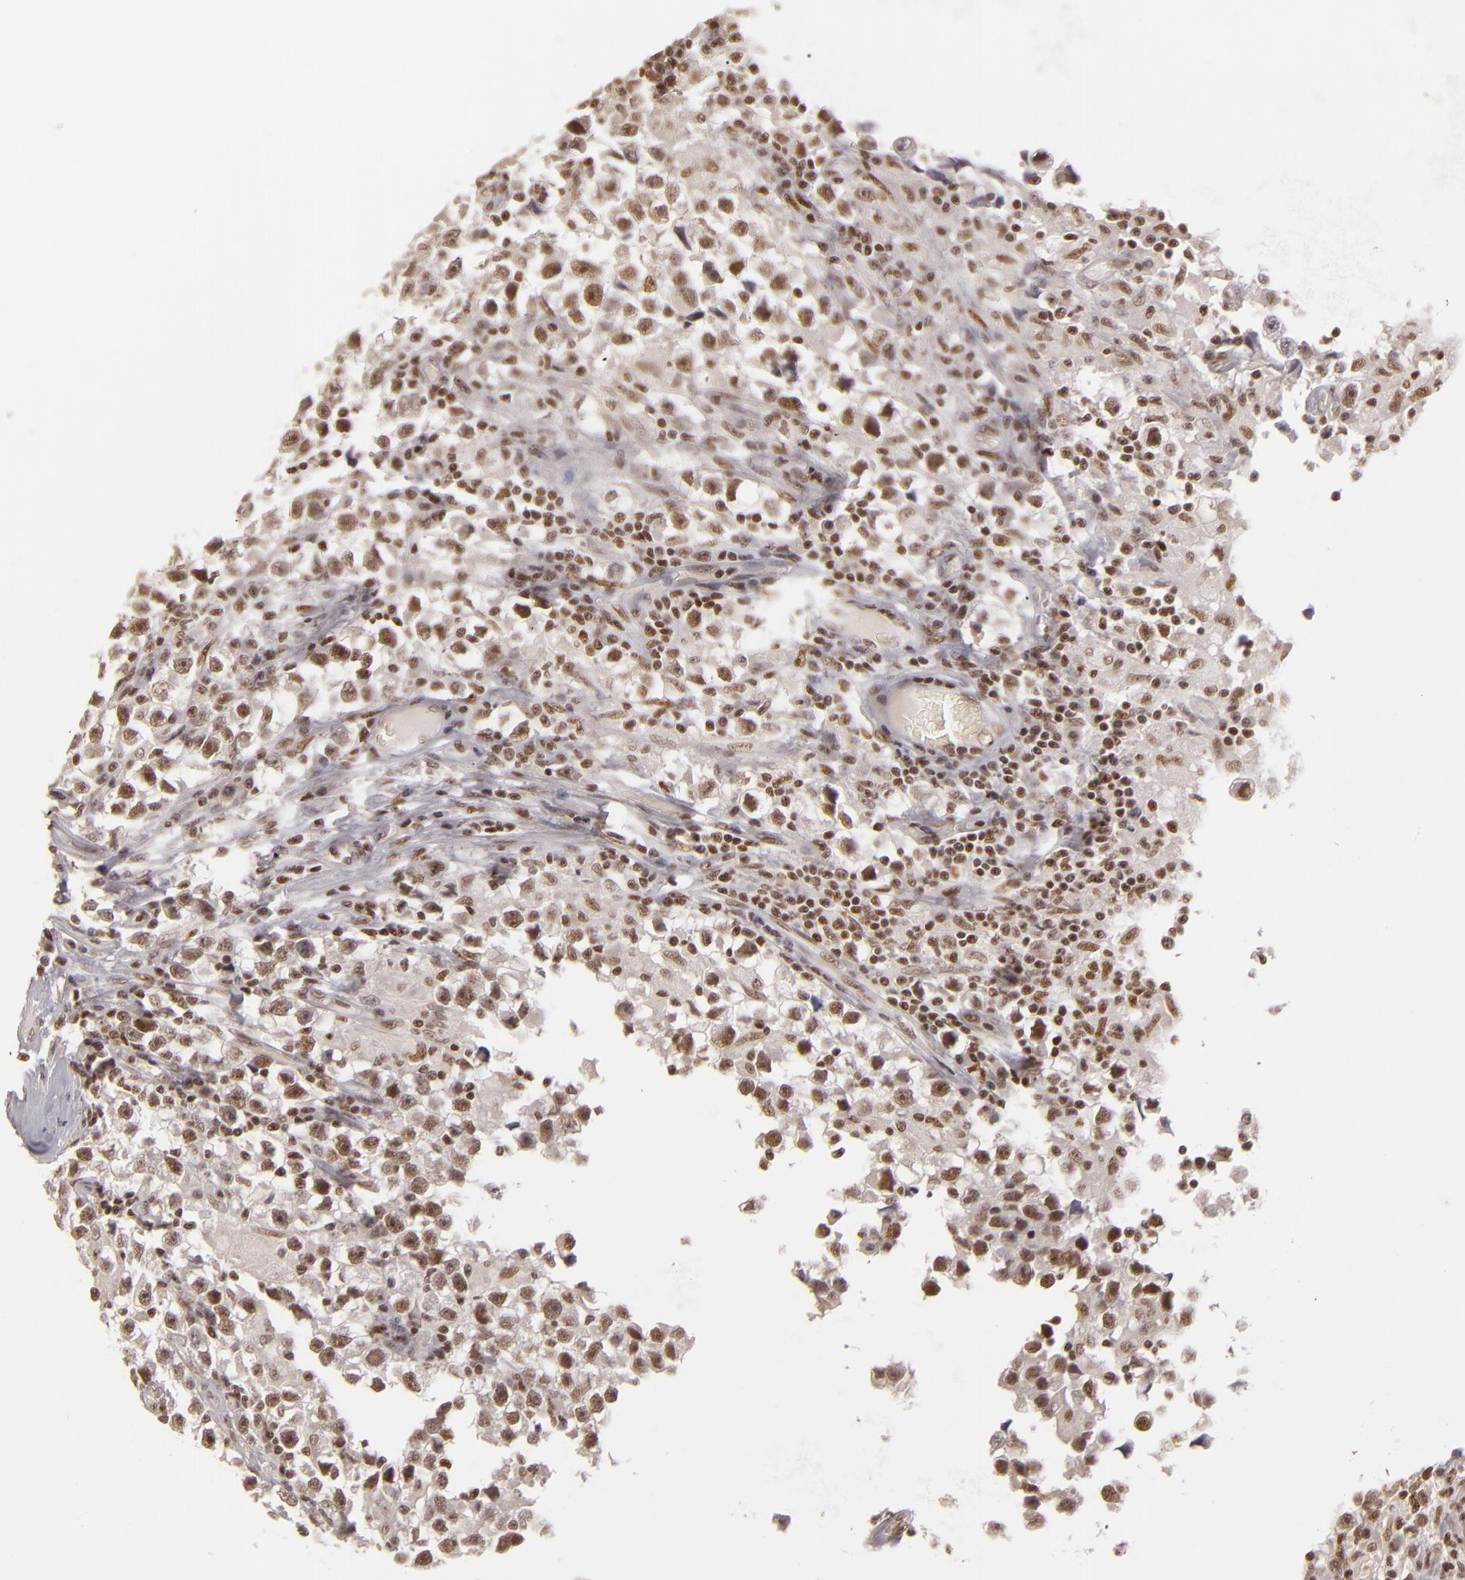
{"staining": {"intensity": "moderate", "quantity": ">75%", "location": "nuclear"}, "tissue": "testis cancer", "cell_type": "Tumor cells", "image_type": "cancer", "snomed": [{"axis": "morphology", "description": "Seminoma, NOS"}, {"axis": "topography", "description": "Testis"}], "caption": "Immunohistochemistry photomicrograph of human testis cancer stained for a protein (brown), which shows medium levels of moderate nuclear expression in about >75% of tumor cells.", "gene": "DAXX", "patient": {"sex": "male", "age": 33}}